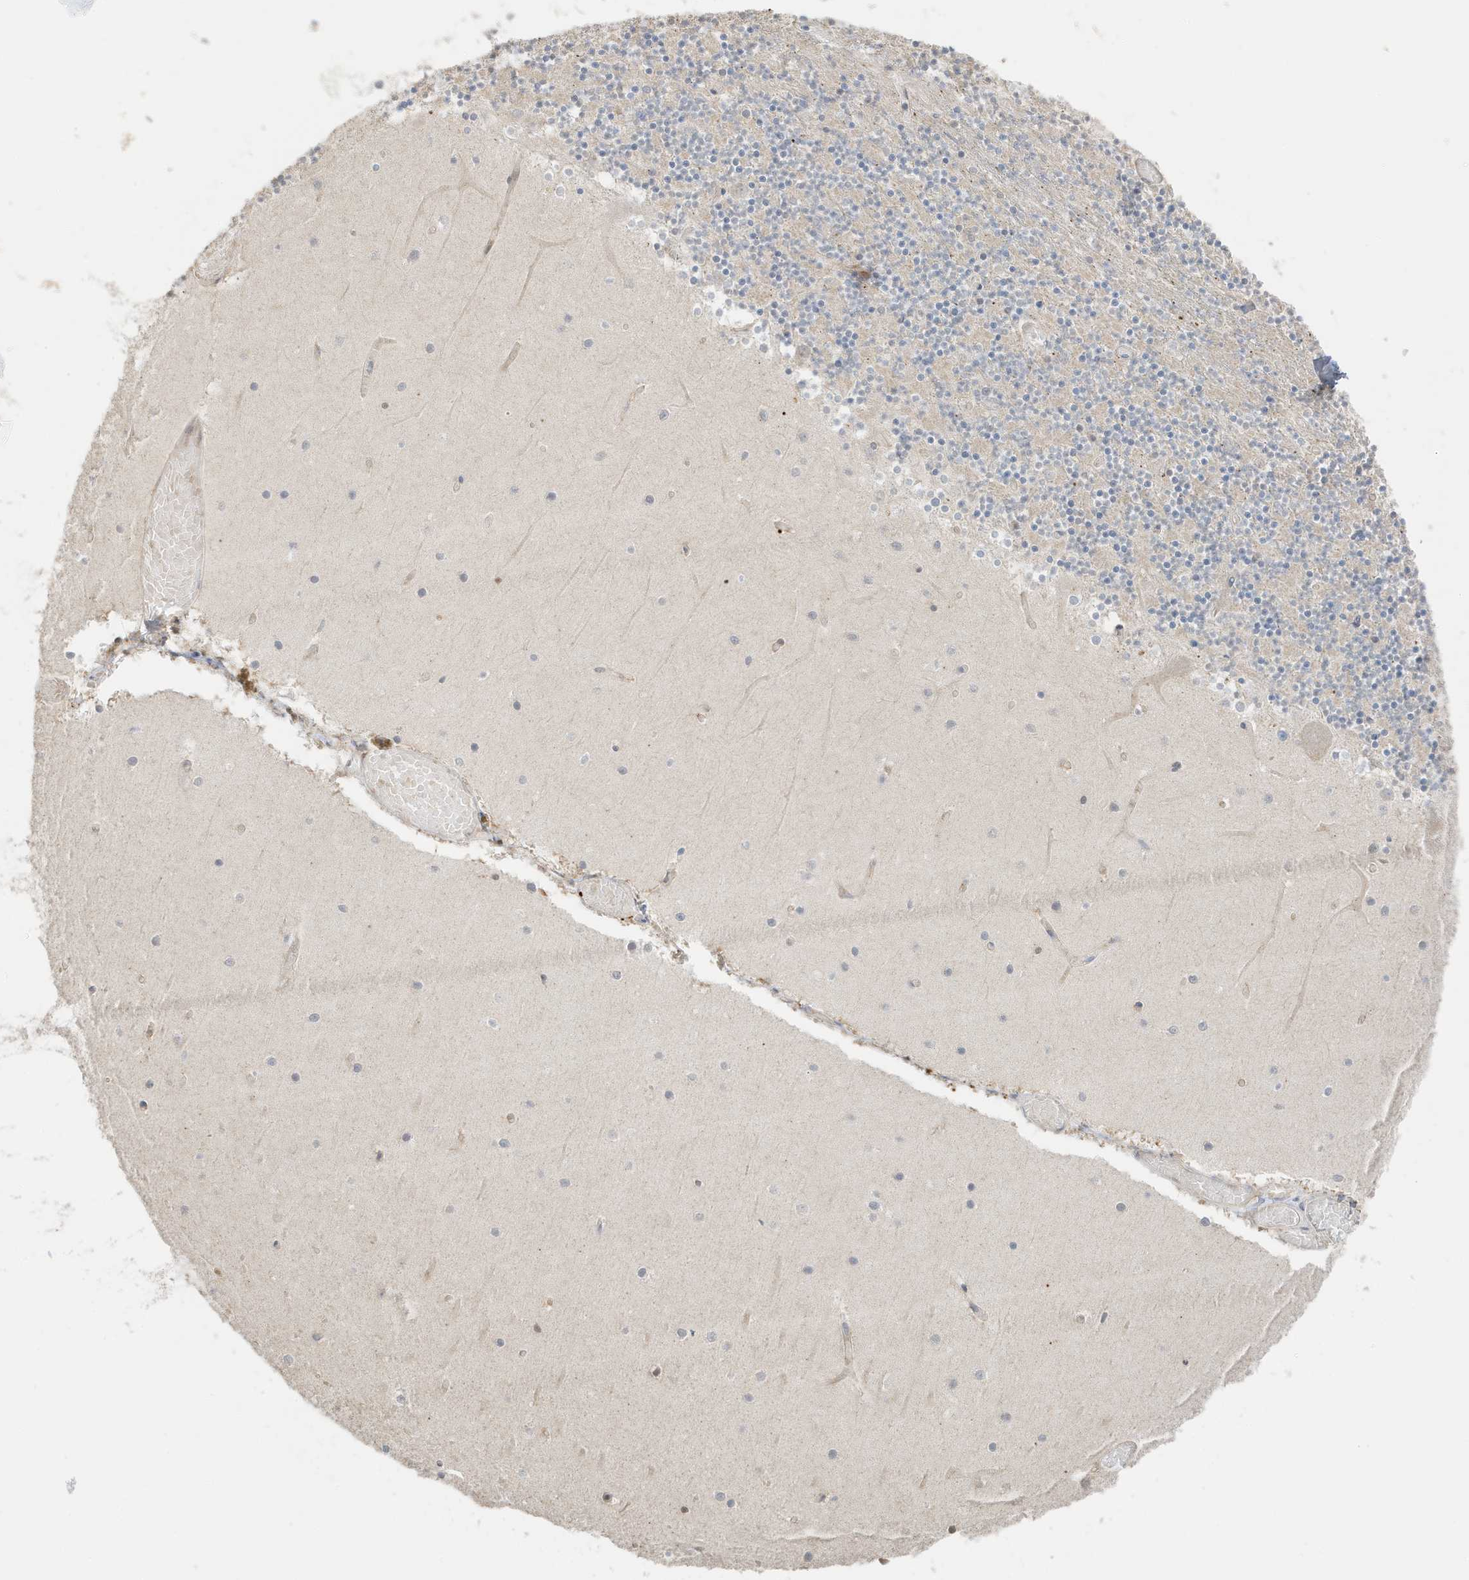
{"staining": {"intensity": "negative", "quantity": "none", "location": "none"}, "tissue": "cerebellum", "cell_type": "Cells in granular layer", "image_type": "normal", "snomed": [{"axis": "morphology", "description": "Normal tissue, NOS"}, {"axis": "topography", "description": "Cerebellum"}], "caption": "Cerebellum stained for a protein using immunohistochemistry displays no expression cells in granular layer.", "gene": "ZBTB41", "patient": {"sex": "female", "age": 28}}